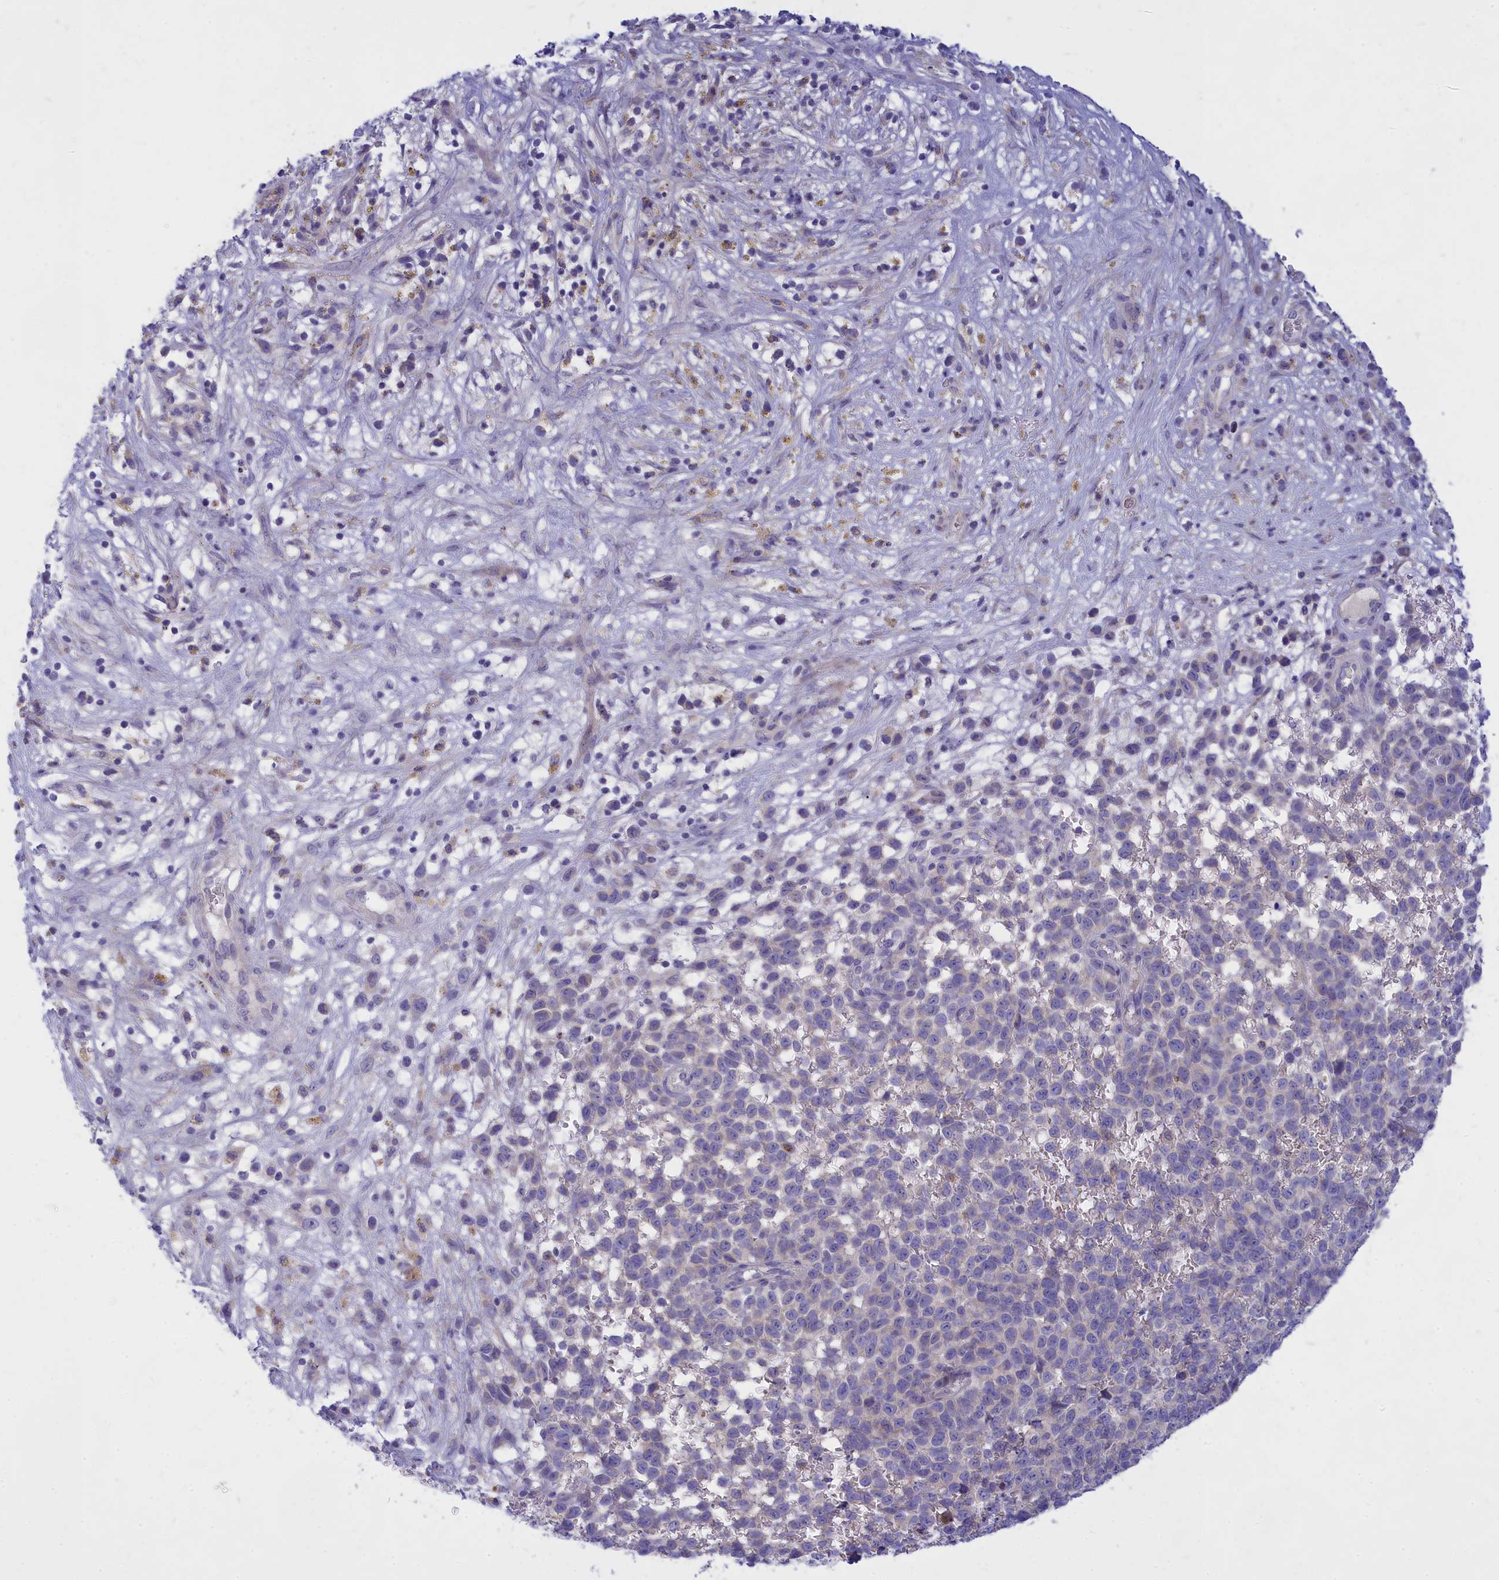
{"staining": {"intensity": "negative", "quantity": "none", "location": "none"}, "tissue": "melanoma", "cell_type": "Tumor cells", "image_type": "cancer", "snomed": [{"axis": "morphology", "description": "Malignant melanoma, NOS"}, {"axis": "topography", "description": "Nose, NOS"}], "caption": "The histopathology image exhibits no staining of tumor cells in malignant melanoma.", "gene": "TMEM30B", "patient": {"sex": "female", "age": 48}}